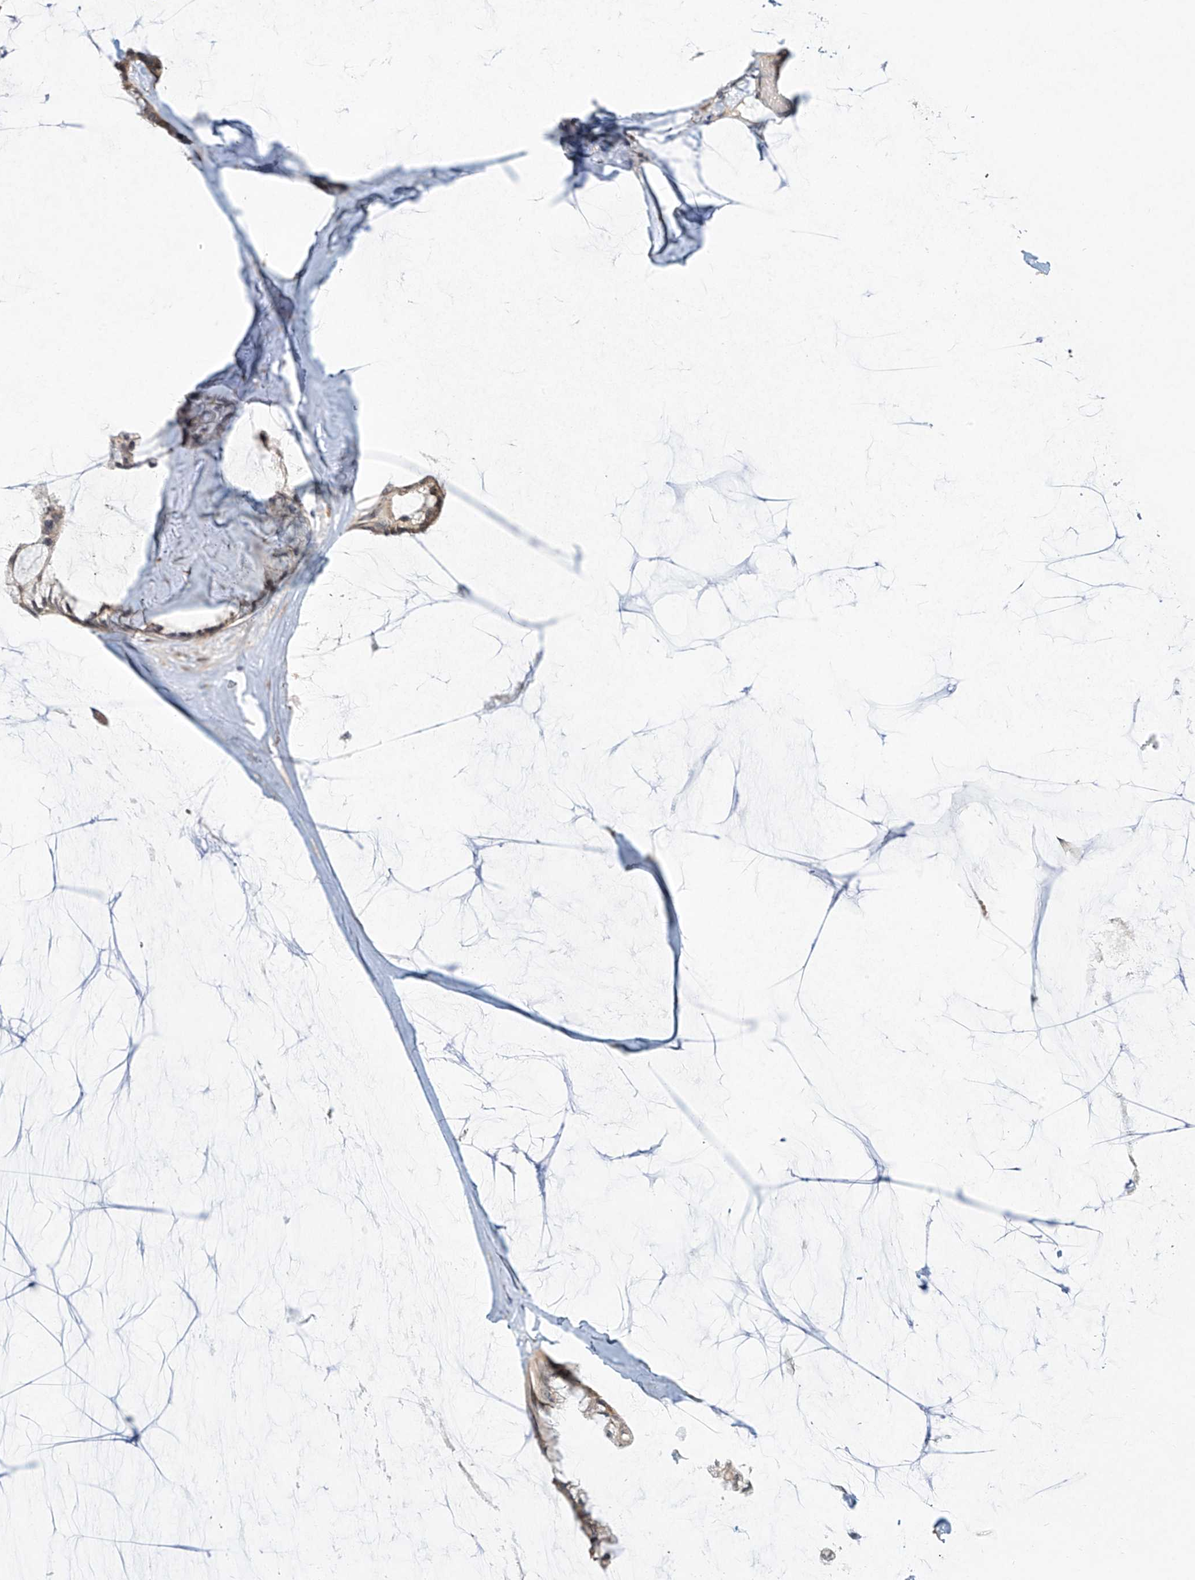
{"staining": {"intensity": "weak", "quantity": "25%-75%", "location": "cytoplasmic/membranous"}, "tissue": "ovarian cancer", "cell_type": "Tumor cells", "image_type": "cancer", "snomed": [{"axis": "morphology", "description": "Cystadenocarcinoma, mucinous, NOS"}, {"axis": "topography", "description": "Ovary"}], "caption": "A micrograph of ovarian cancer (mucinous cystadenocarcinoma) stained for a protein demonstrates weak cytoplasmic/membranous brown staining in tumor cells. The staining was performed using DAB (3,3'-diaminobenzidine), with brown indicating positive protein expression. Nuclei are stained blue with hematoxylin.", "gene": "TASP1", "patient": {"sex": "female", "age": 39}}